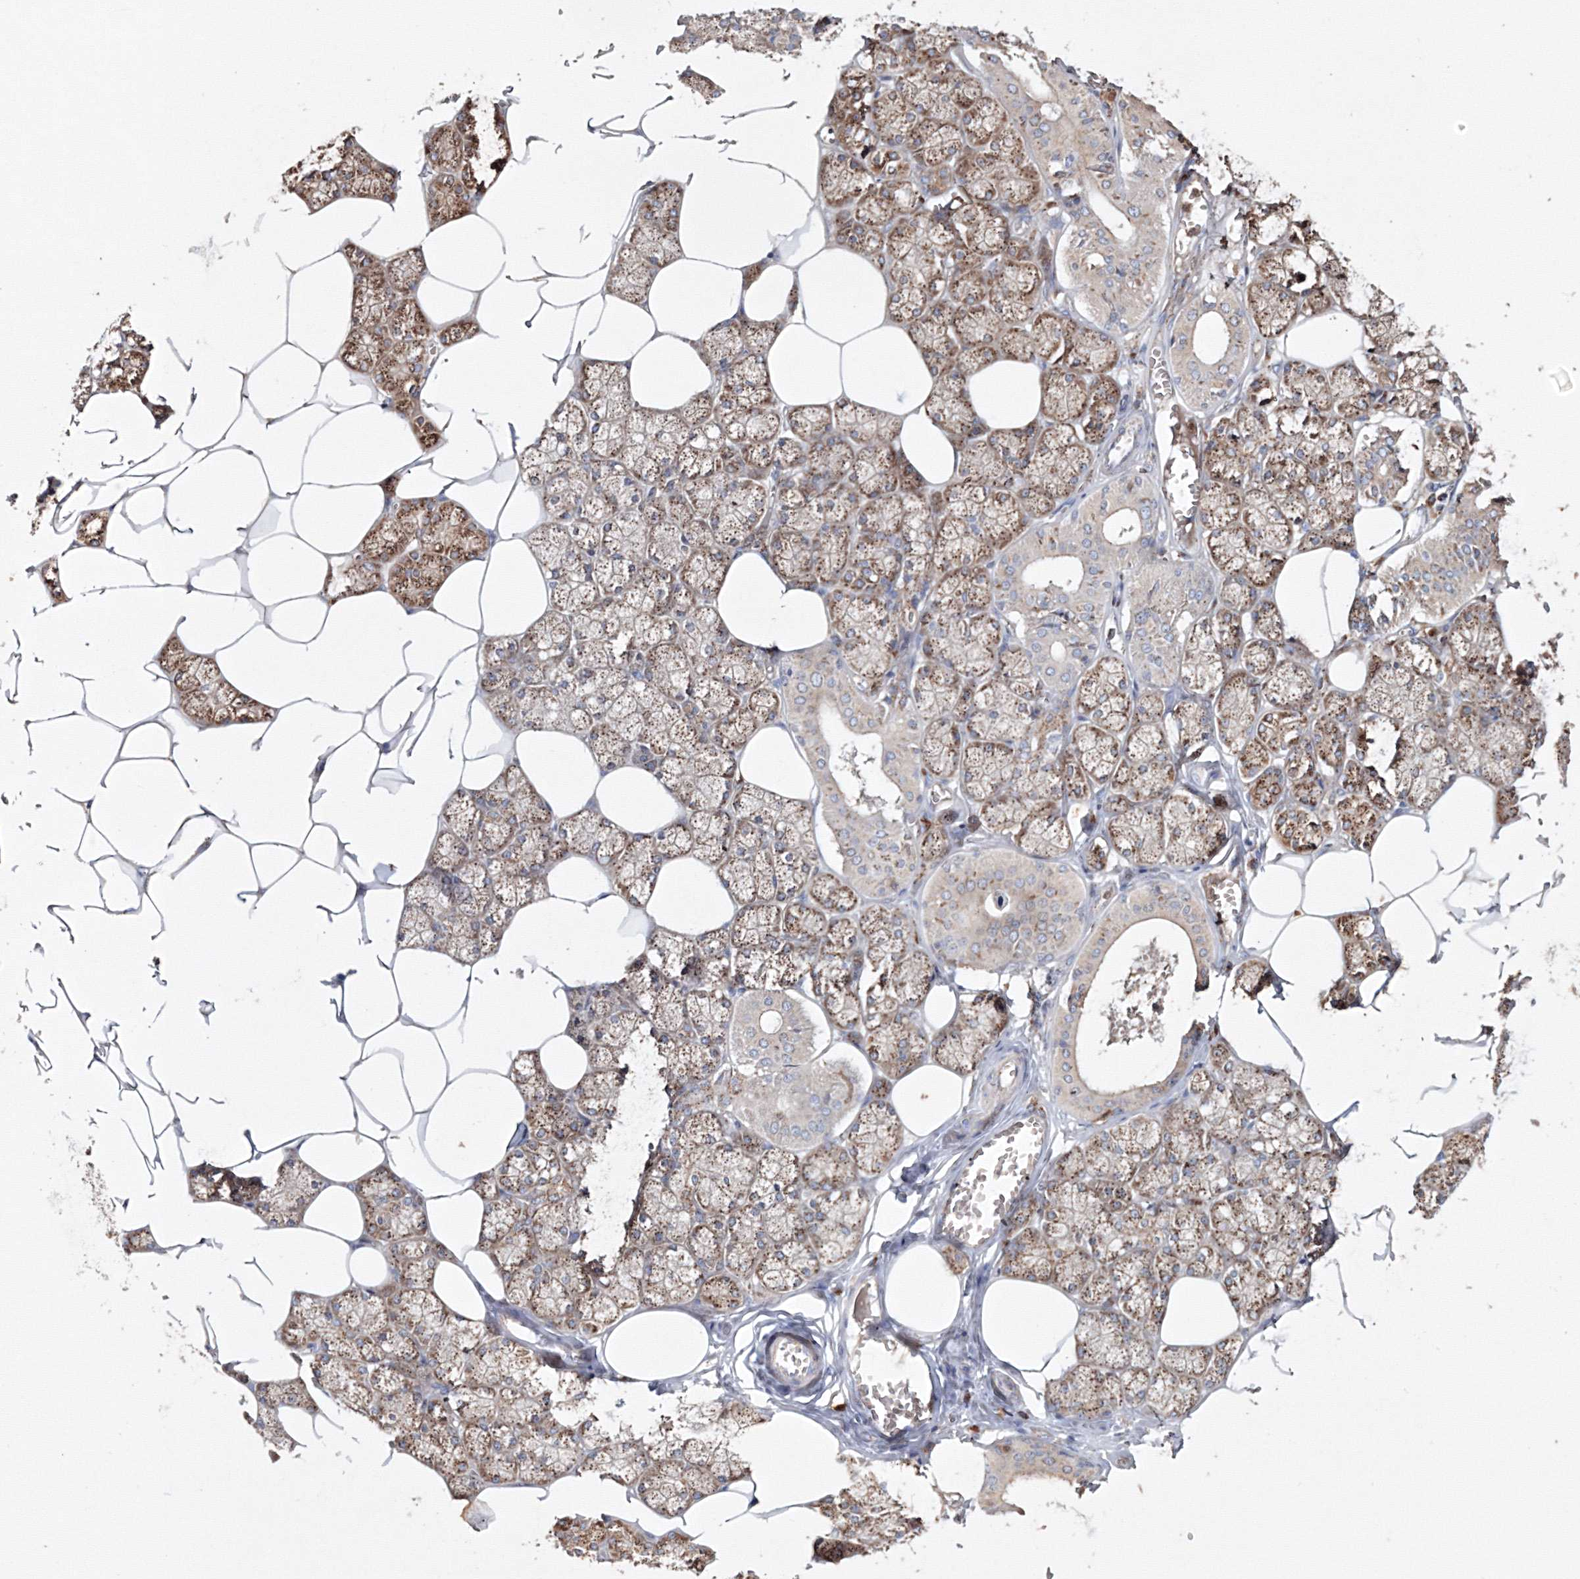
{"staining": {"intensity": "strong", "quantity": ">75%", "location": "cytoplasmic/membranous"}, "tissue": "salivary gland", "cell_type": "Glandular cells", "image_type": "normal", "snomed": [{"axis": "morphology", "description": "Normal tissue, NOS"}, {"axis": "topography", "description": "Salivary gland"}], "caption": "Brown immunohistochemical staining in benign salivary gland reveals strong cytoplasmic/membranous staining in about >75% of glandular cells. (Stains: DAB in brown, nuclei in blue, Microscopy: brightfield microscopy at high magnification).", "gene": "ARCN1", "patient": {"sex": "male", "age": 62}}